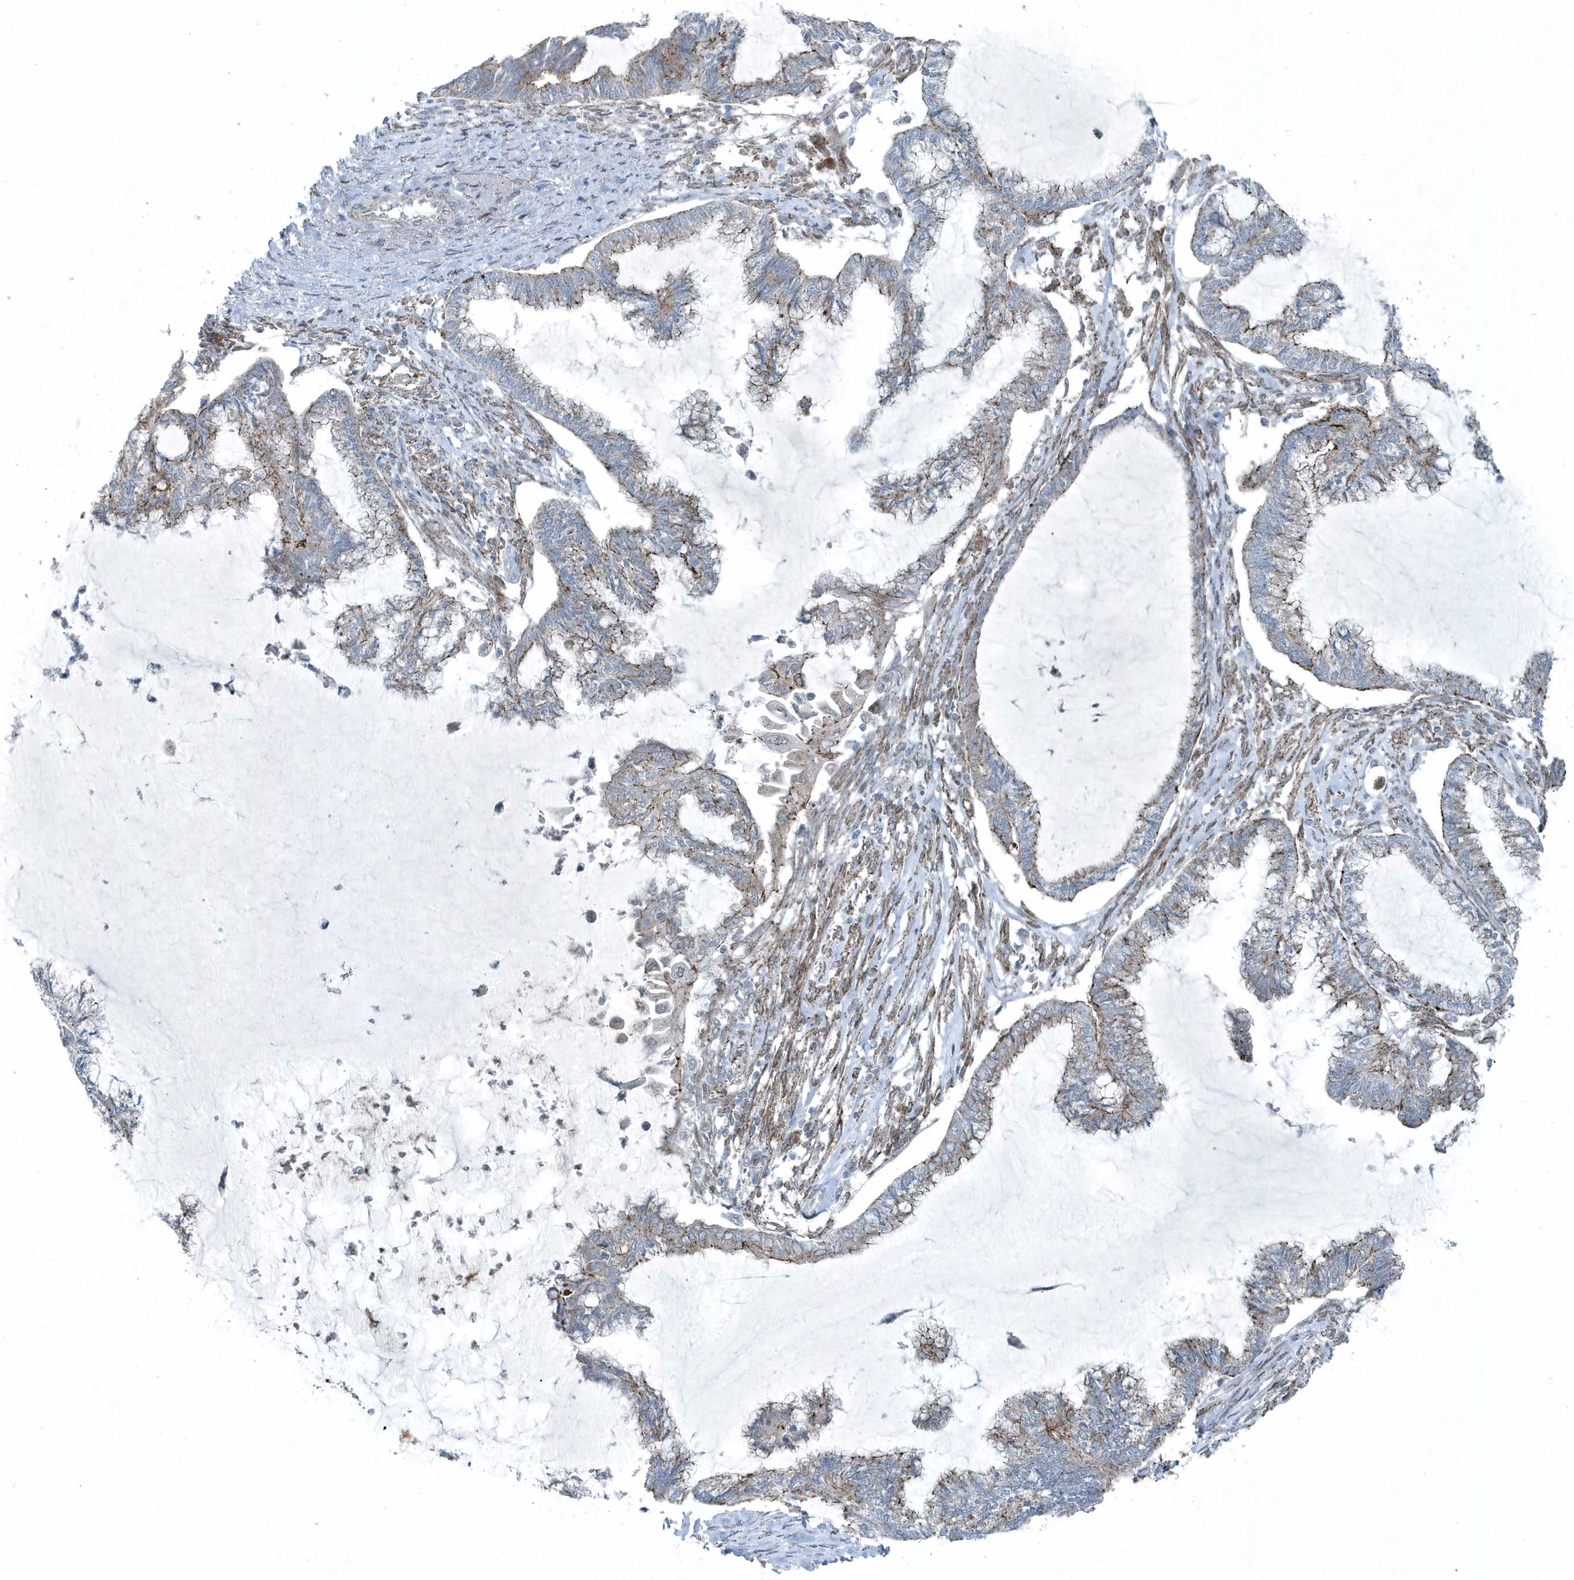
{"staining": {"intensity": "moderate", "quantity": "<25%", "location": "cytoplasmic/membranous"}, "tissue": "endometrial cancer", "cell_type": "Tumor cells", "image_type": "cancer", "snomed": [{"axis": "morphology", "description": "Adenocarcinoma, NOS"}, {"axis": "topography", "description": "Endometrium"}], "caption": "A high-resolution image shows immunohistochemistry (IHC) staining of endometrial cancer (adenocarcinoma), which shows moderate cytoplasmic/membranous expression in approximately <25% of tumor cells.", "gene": "GCC2", "patient": {"sex": "female", "age": 86}}